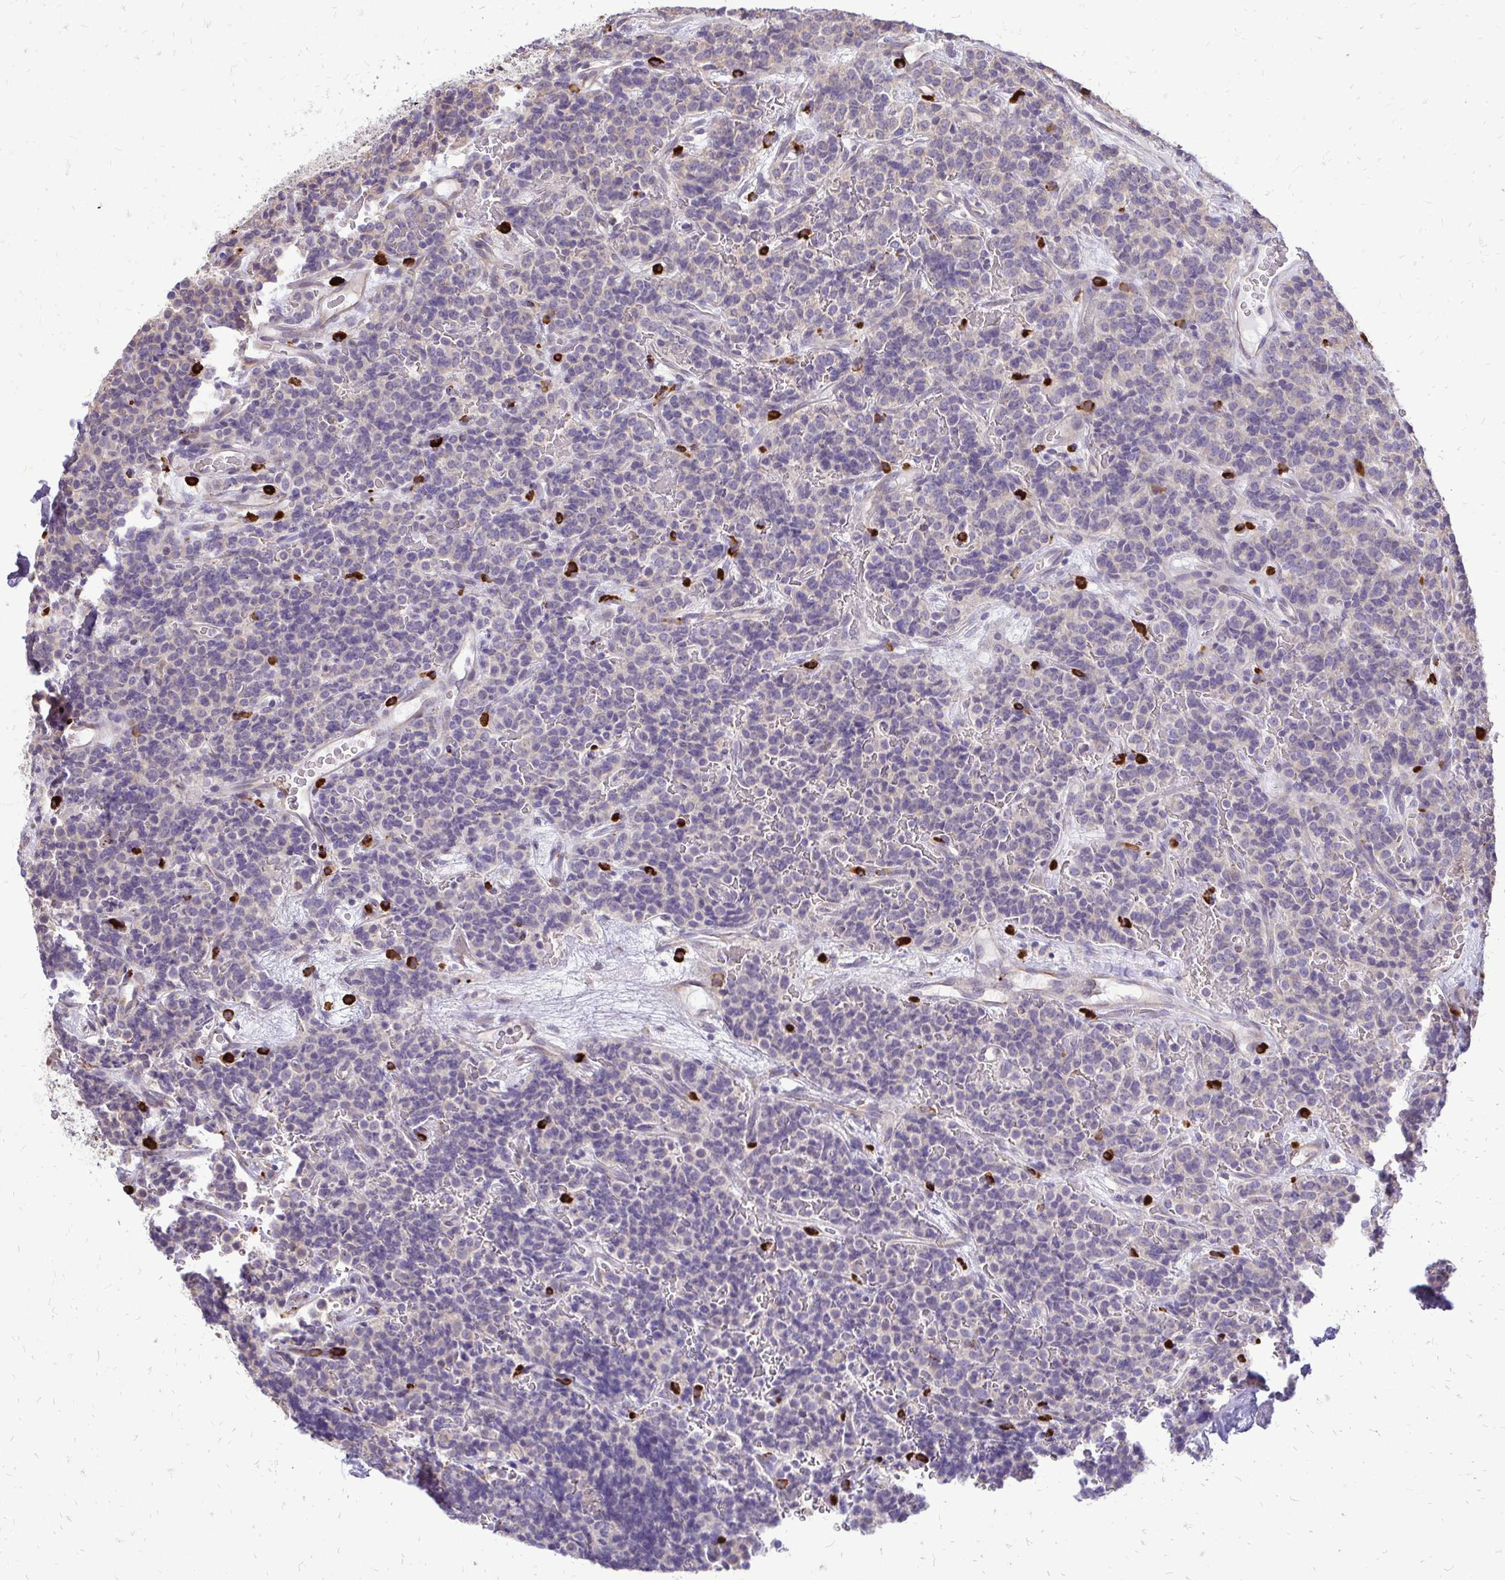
{"staining": {"intensity": "negative", "quantity": "none", "location": "none"}, "tissue": "carcinoid", "cell_type": "Tumor cells", "image_type": "cancer", "snomed": [{"axis": "morphology", "description": "Carcinoid, malignant, NOS"}, {"axis": "topography", "description": "Pancreas"}], "caption": "There is no significant expression in tumor cells of carcinoid.", "gene": "RPS3", "patient": {"sex": "male", "age": 36}}